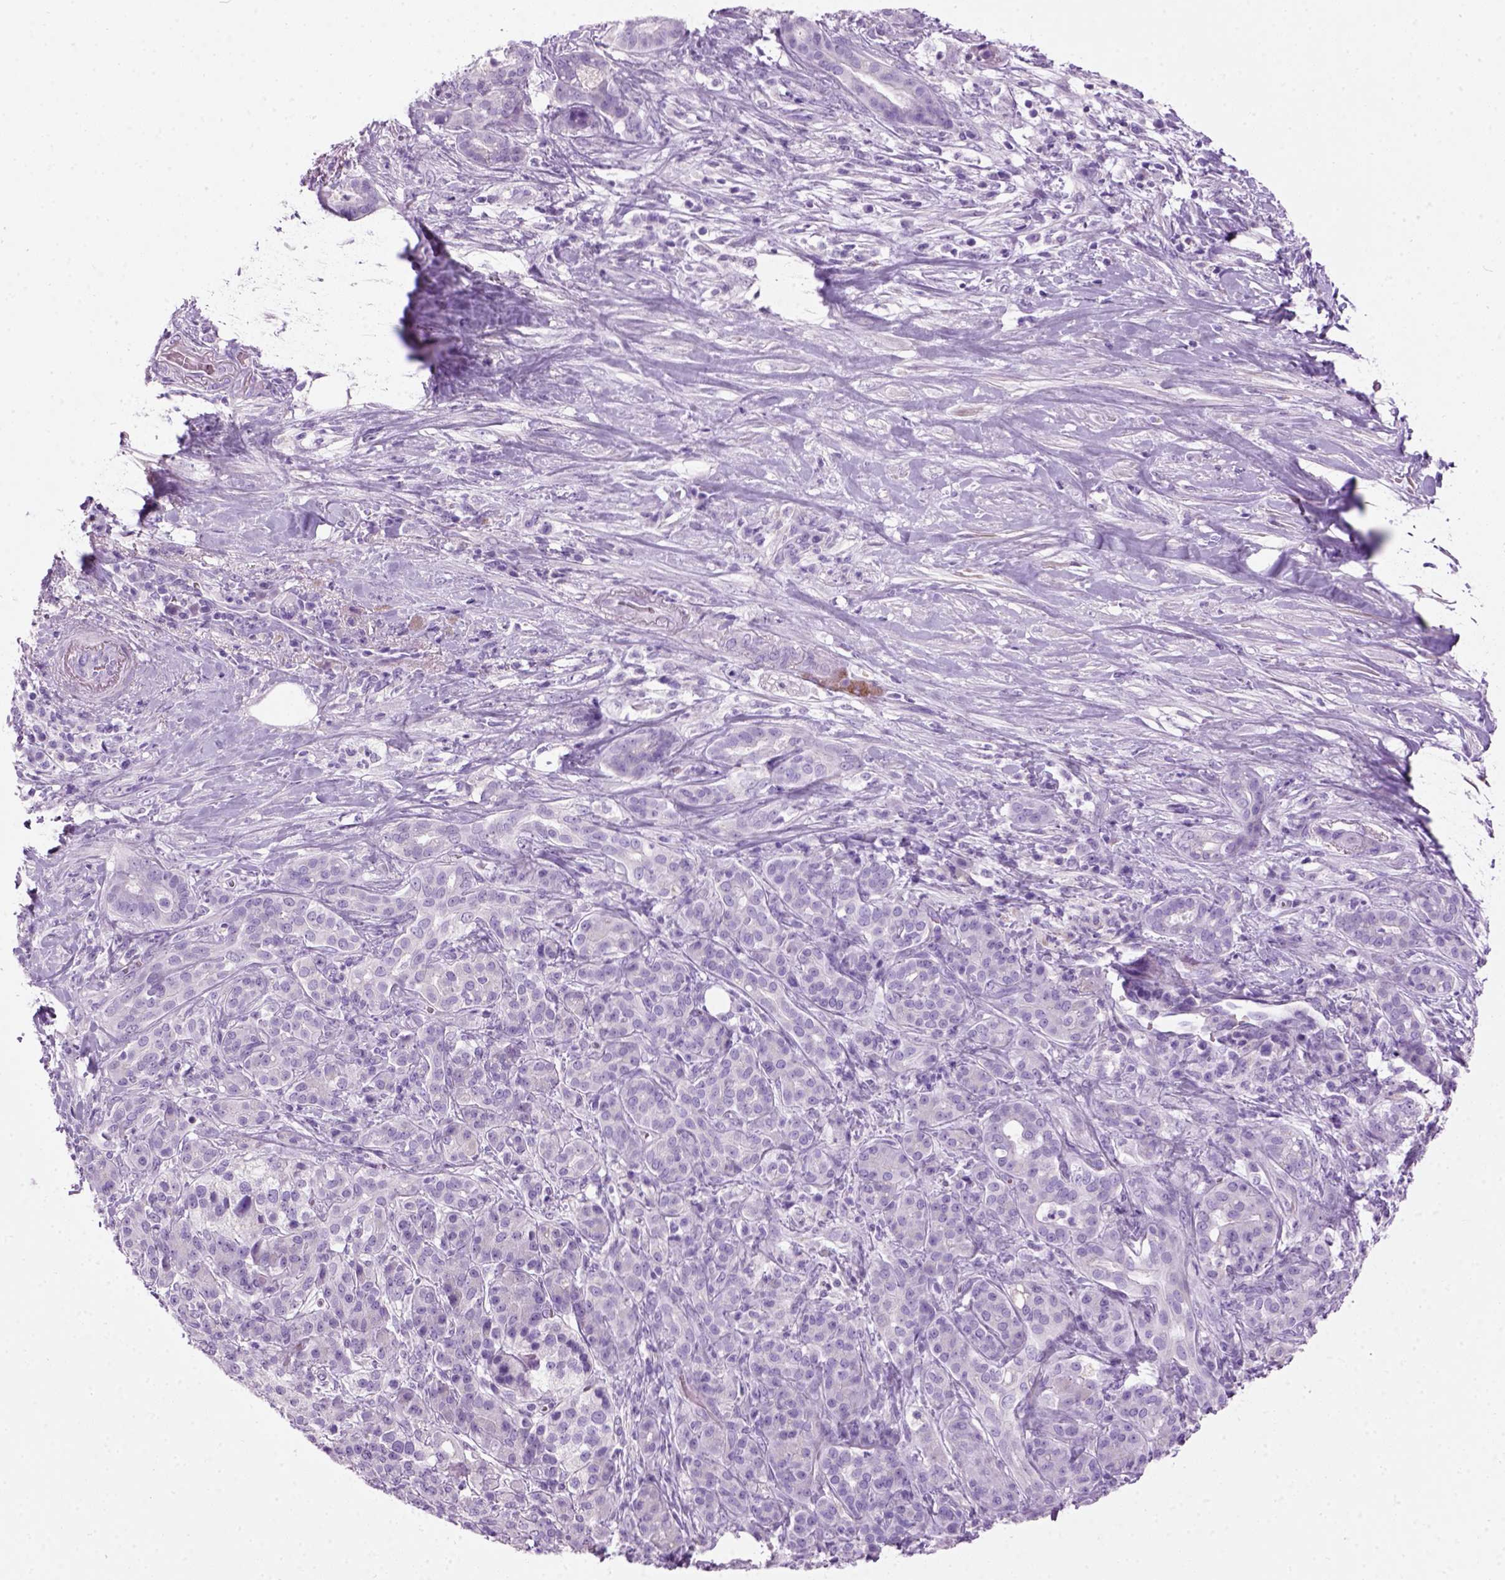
{"staining": {"intensity": "negative", "quantity": "none", "location": "none"}, "tissue": "pancreatic cancer", "cell_type": "Tumor cells", "image_type": "cancer", "snomed": [{"axis": "morphology", "description": "Normal tissue, NOS"}, {"axis": "morphology", "description": "Inflammation, NOS"}, {"axis": "morphology", "description": "Adenocarcinoma, NOS"}, {"axis": "topography", "description": "Pancreas"}], "caption": "There is no significant expression in tumor cells of pancreatic cancer (adenocarcinoma).", "gene": "GABRB2", "patient": {"sex": "male", "age": 57}}